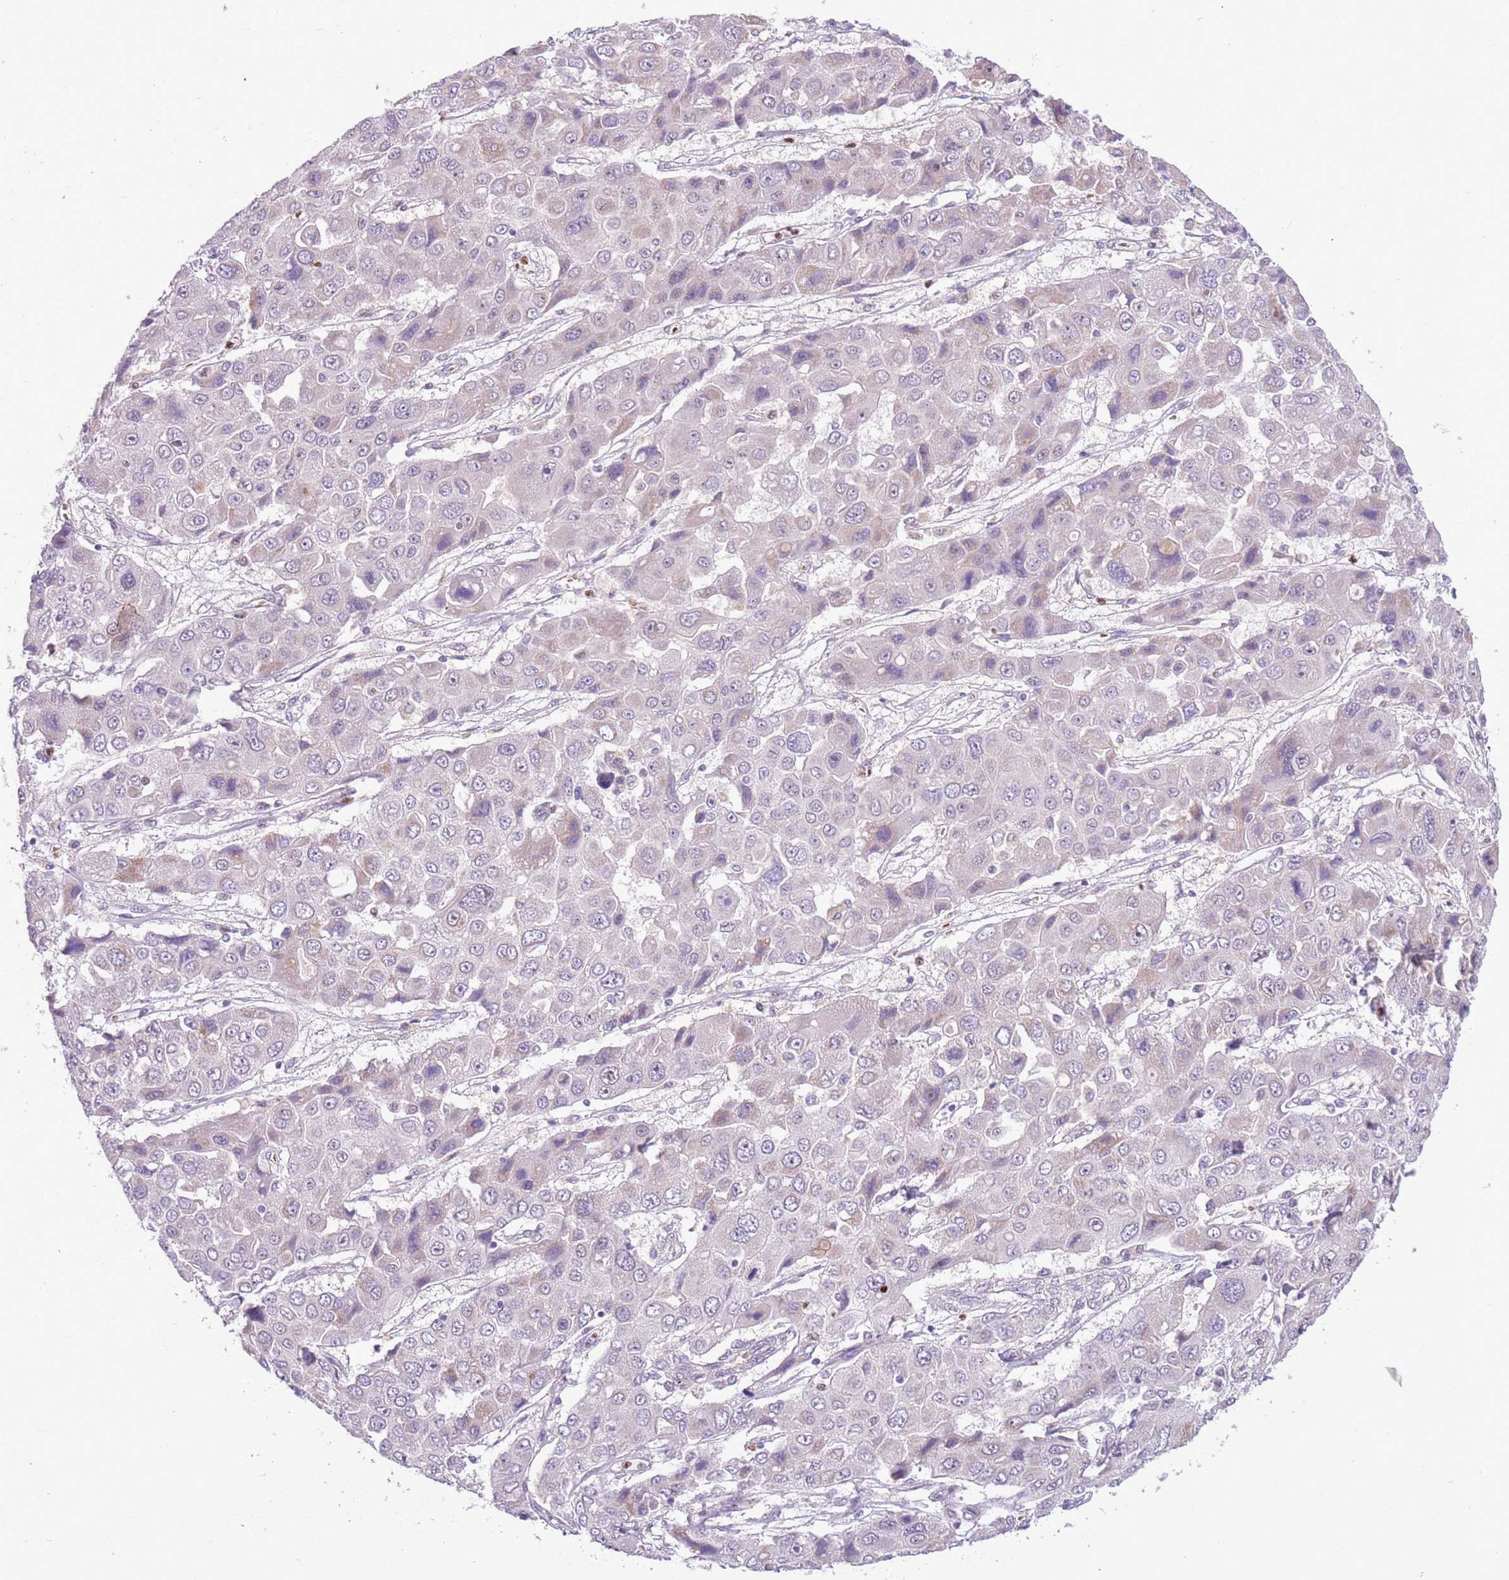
{"staining": {"intensity": "negative", "quantity": "none", "location": "none"}, "tissue": "liver cancer", "cell_type": "Tumor cells", "image_type": "cancer", "snomed": [{"axis": "morphology", "description": "Cholangiocarcinoma"}, {"axis": "topography", "description": "Liver"}], "caption": "IHC micrograph of neoplastic tissue: human liver cholangiocarcinoma stained with DAB (3,3'-diaminobenzidine) exhibits no significant protein staining in tumor cells. (DAB immunohistochemistry (IHC) visualized using brightfield microscopy, high magnification).", "gene": "ADCY7", "patient": {"sex": "male", "age": 67}}